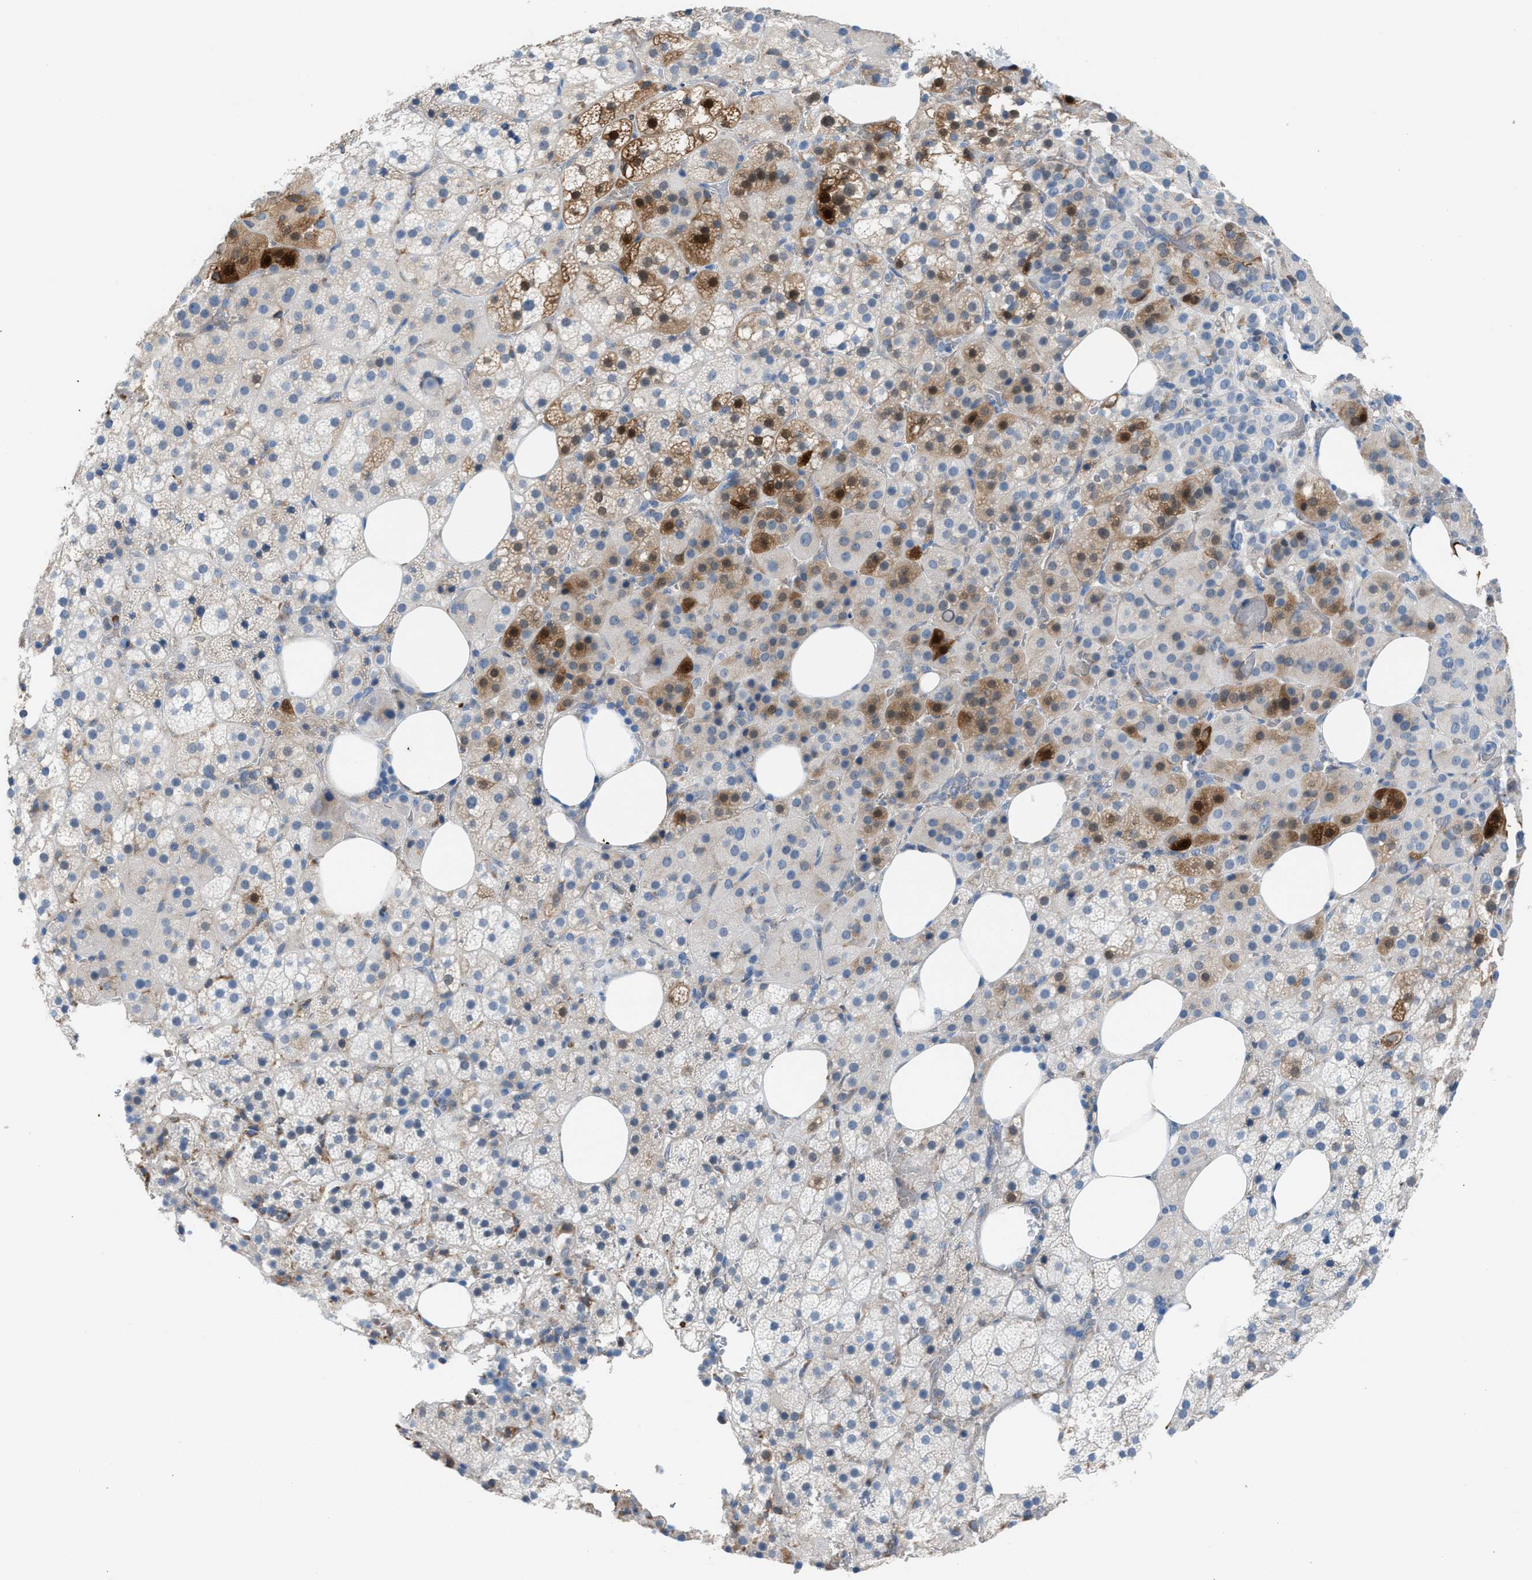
{"staining": {"intensity": "strong", "quantity": "<25%", "location": "cytoplasmic/membranous"}, "tissue": "adrenal gland", "cell_type": "Glandular cells", "image_type": "normal", "snomed": [{"axis": "morphology", "description": "Normal tissue, NOS"}, {"axis": "topography", "description": "Adrenal gland"}], "caption": "An image showing strong cytoplasmic/membranous staining in about <25% of glandular cells in benign adrenal gland, as visualized by brown immunohistochemical staining.", "gene": "CA3", "patient": {"sex": "female", "age": 59}}